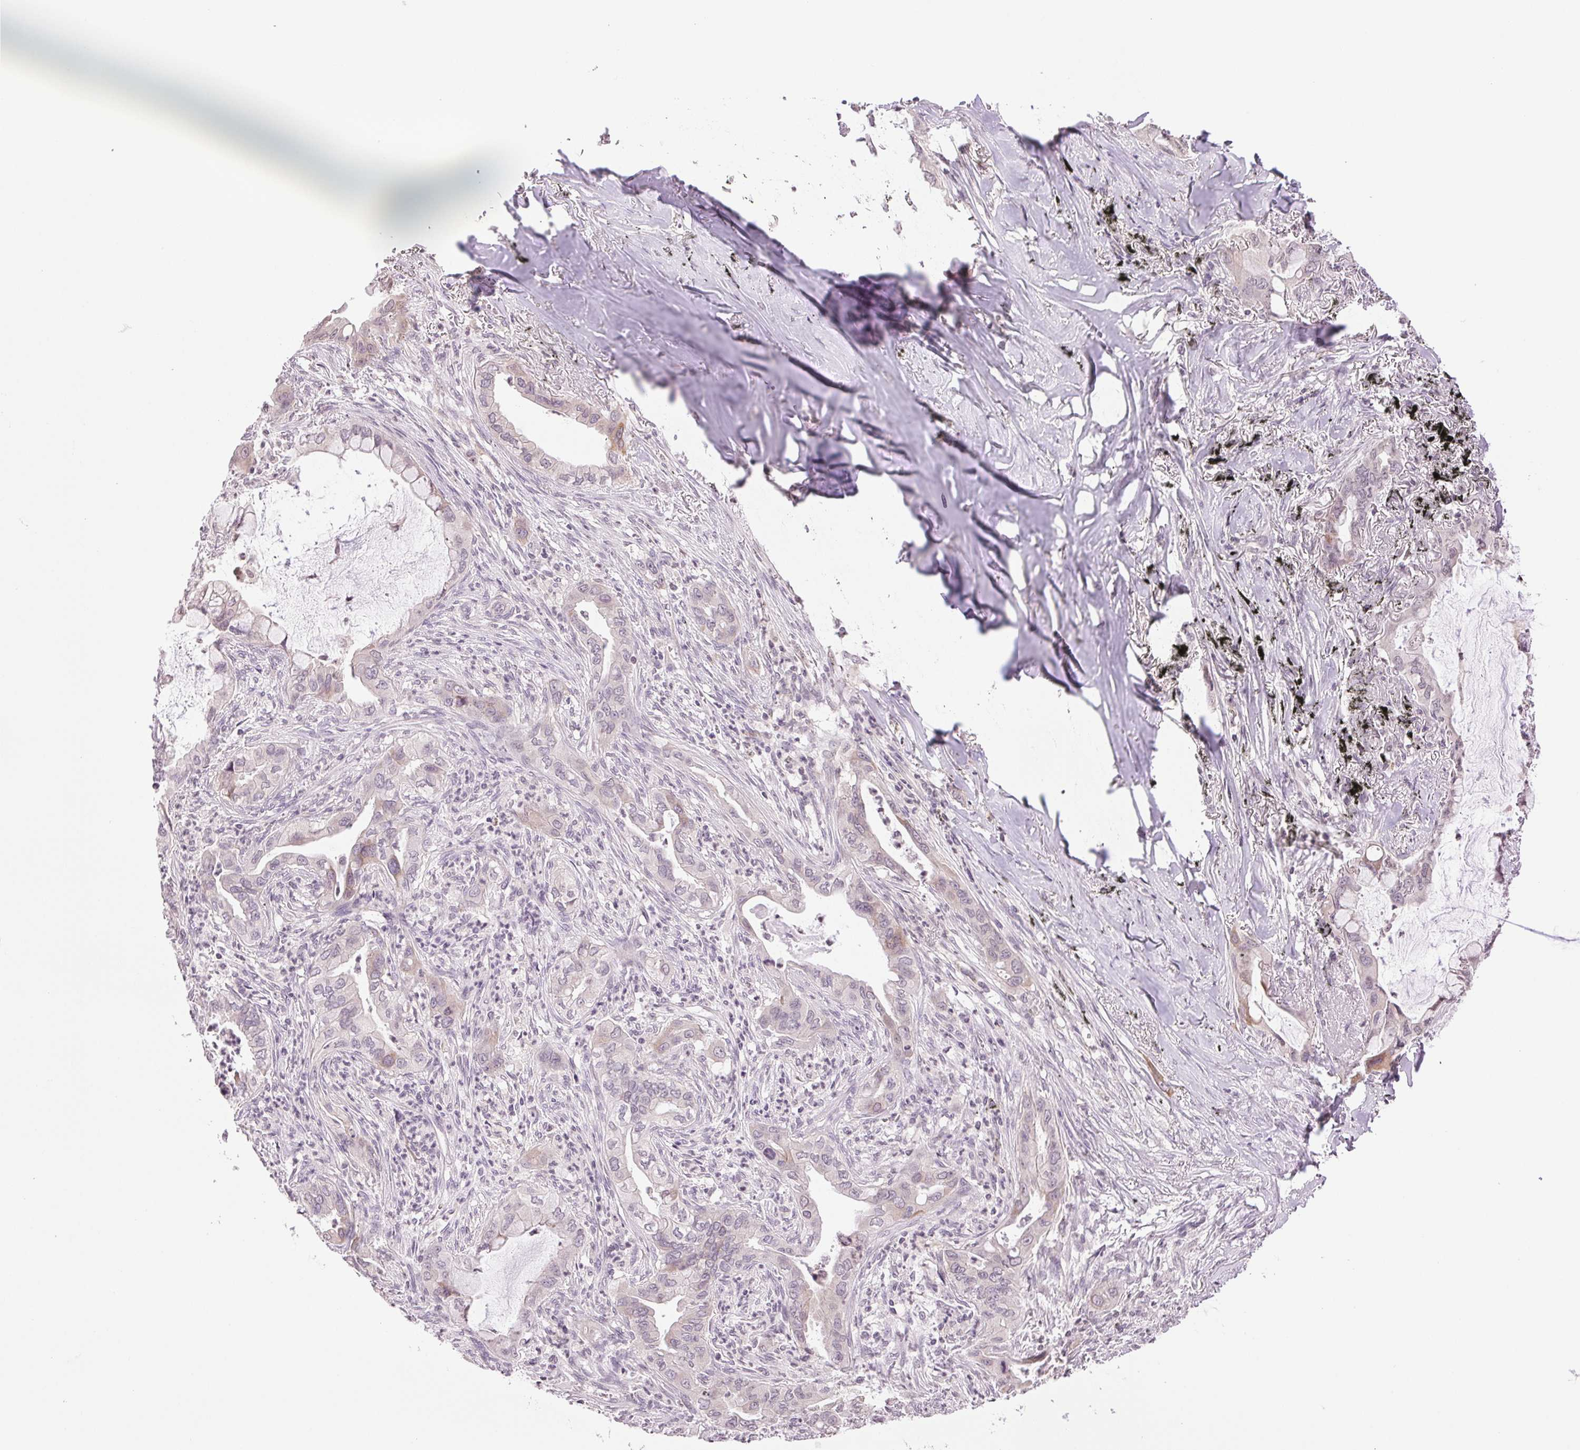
{"staining": {"intensity": "negative", "quantity": "none", "location": "none"}, "tissue": "lung cancer", "cell_type": "Tumor cells", "image_type": "cancer", "snomed": [{"axis": "morphology", "description": "Adenocarcinoma, NOS"}, {"axis": "topography", "description": "Lung"}], "caption": "Lung cancer (adenocarcinoma) stained for a protein using IHC displays no positivity tumor cells.", "gene": "TNNT3", "patient": {"sex": "male", "age": 65}}